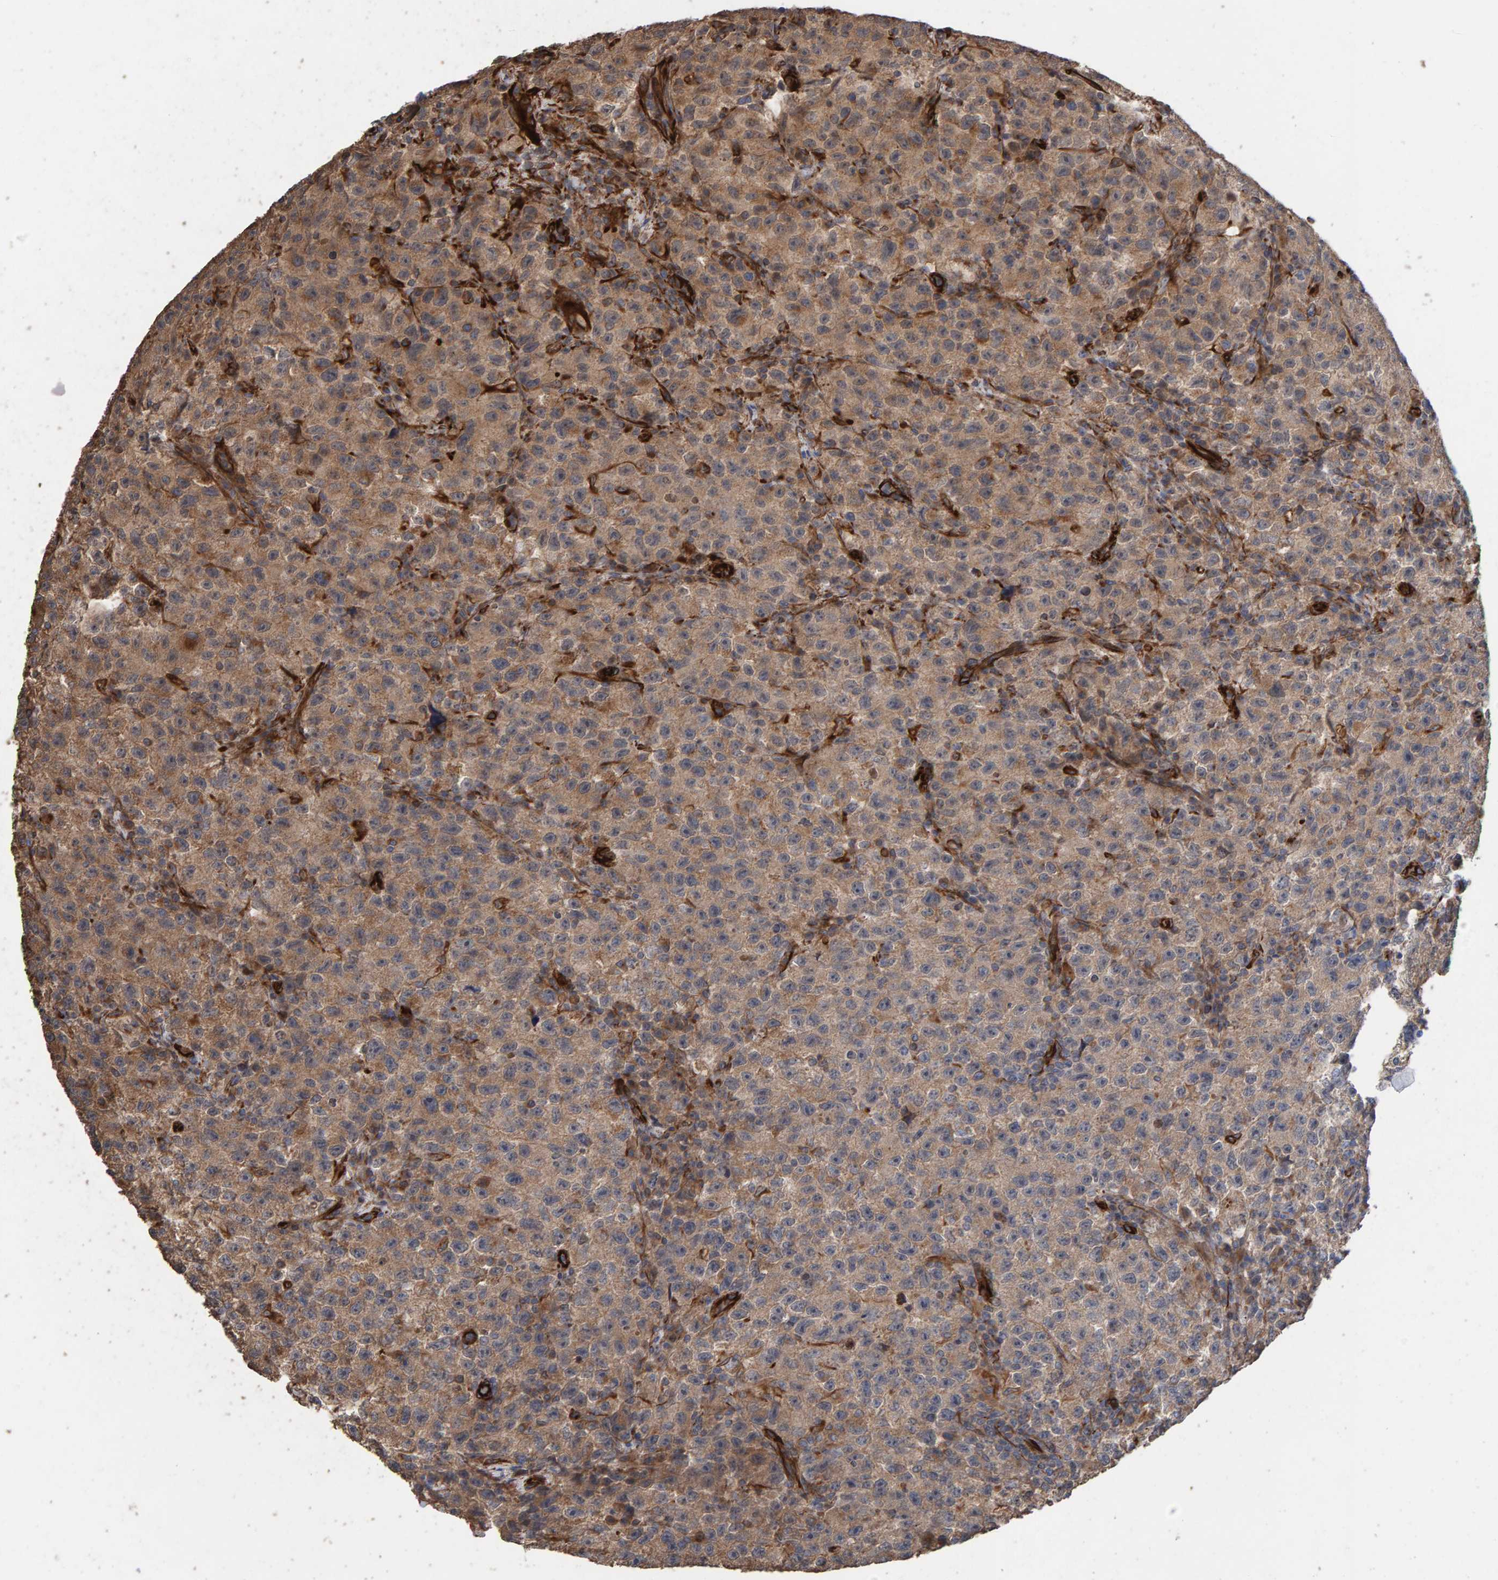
{"staining": {"intensity": "moderate", "quantity": ">75%", "location": "cytoplasmic/membranous"}, "tissue": "testis cancer", "cell_type": "Tumor cells", "image_type": "cancer", "snomed": [{"axis": "morphology", "description": "Seminoma, NOS"}, {"axis": "topography", "description": "Testis"}], "caption": "About >75% of tumor cells in testis cancer (seminoma) reveal moderate cytoplasmic/membranous protein expression as visualized by brown immunohistochemical staining.", "gene": "ZNF347", "patient": {"sex": "male", "age": 22}}